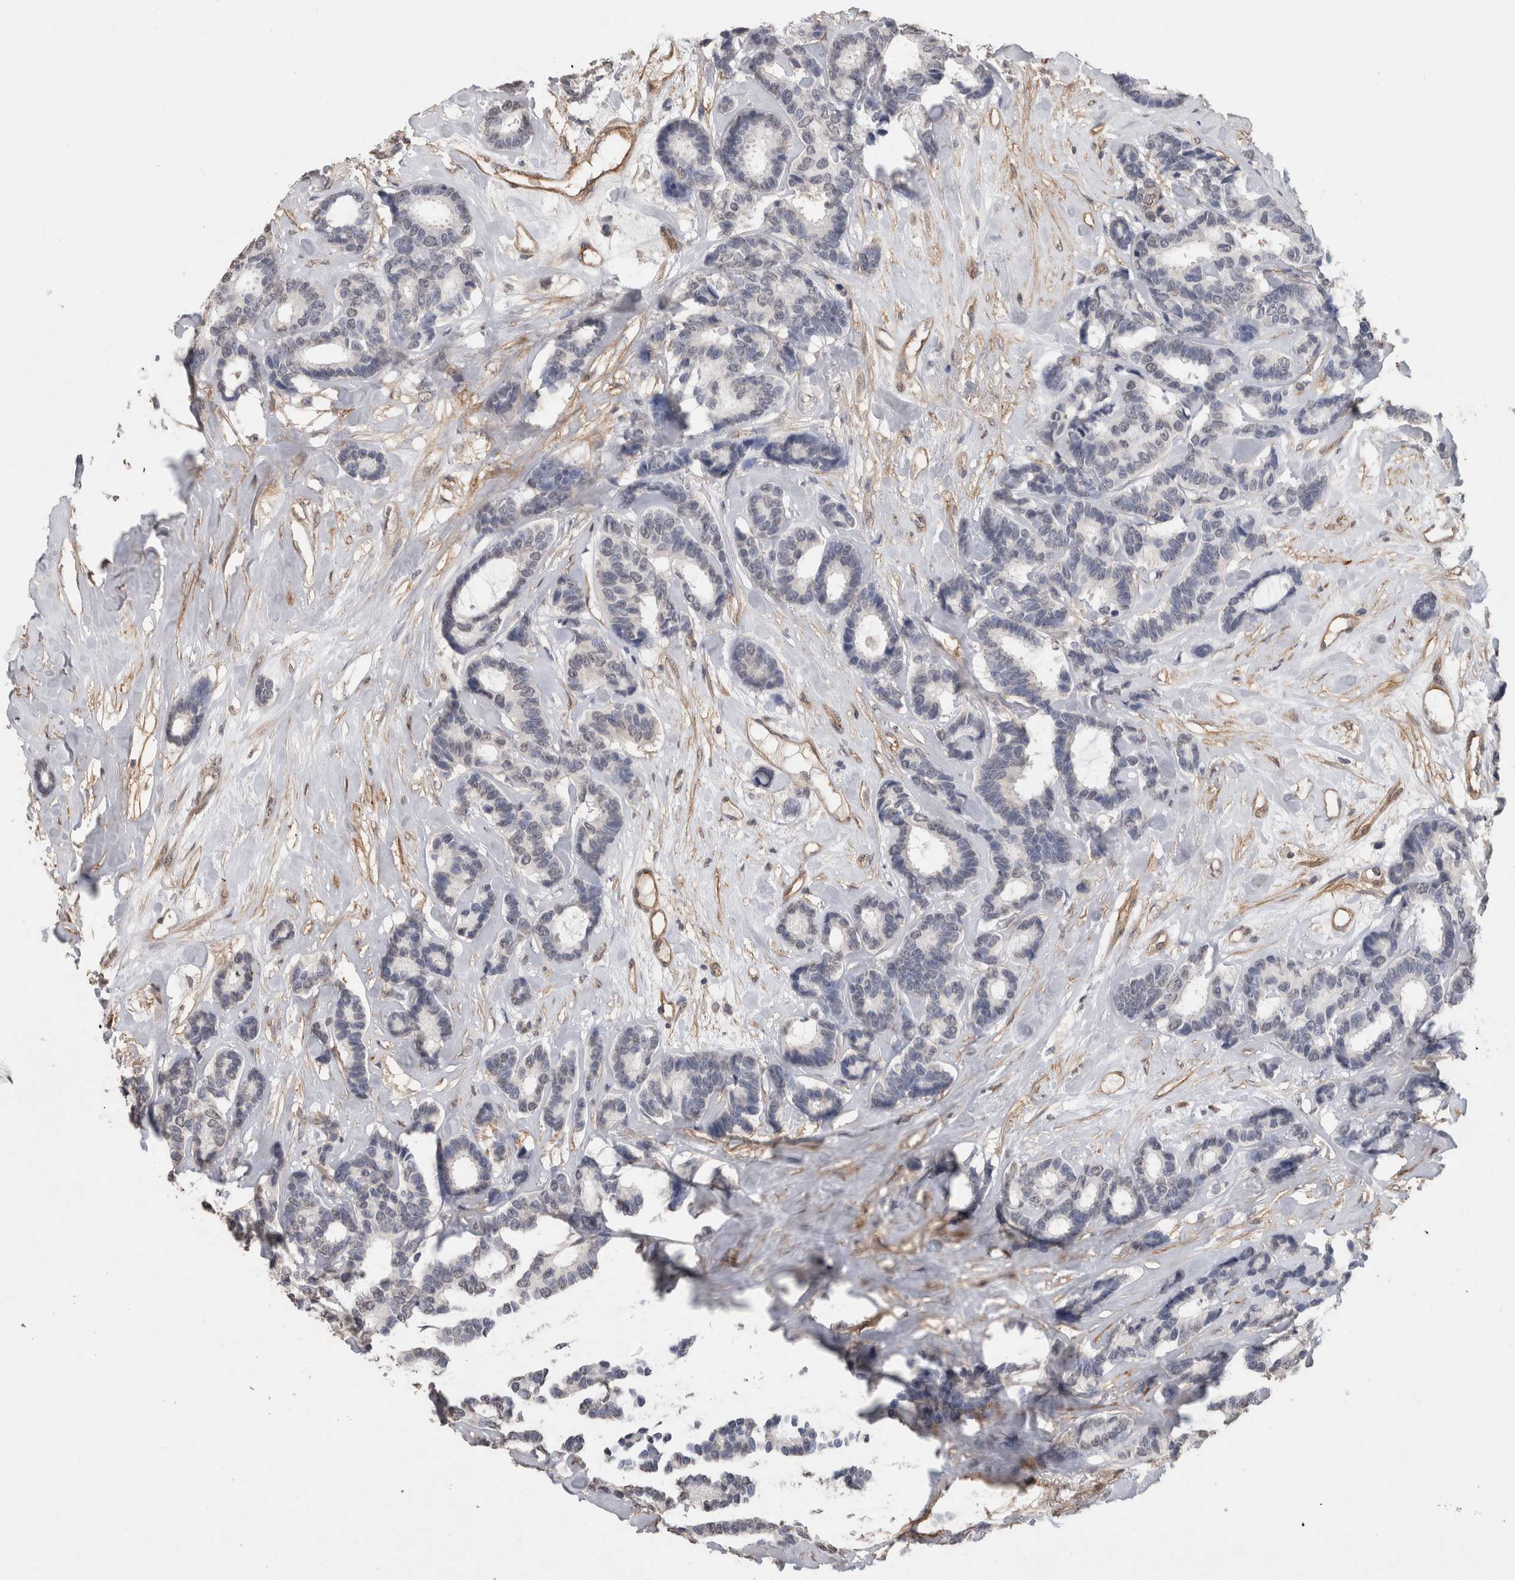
{"staining": {"intensity": "negative", "quantity": "none", "location": "none"}, "tissue": "breast cancer", "cell_type": "Tumor cells", "image_type": "cancer", "snomed": [{"axis": "morphology", "description": "Duct carcinoma"}, {"axis": "topography", "description": "Breast"}], "caption": "DAB immunohistochemical staining of breast cancer shows no significant expression in tumor cells.", "gene": "RECK", "patient": {"sex": "female", "age": 87}}